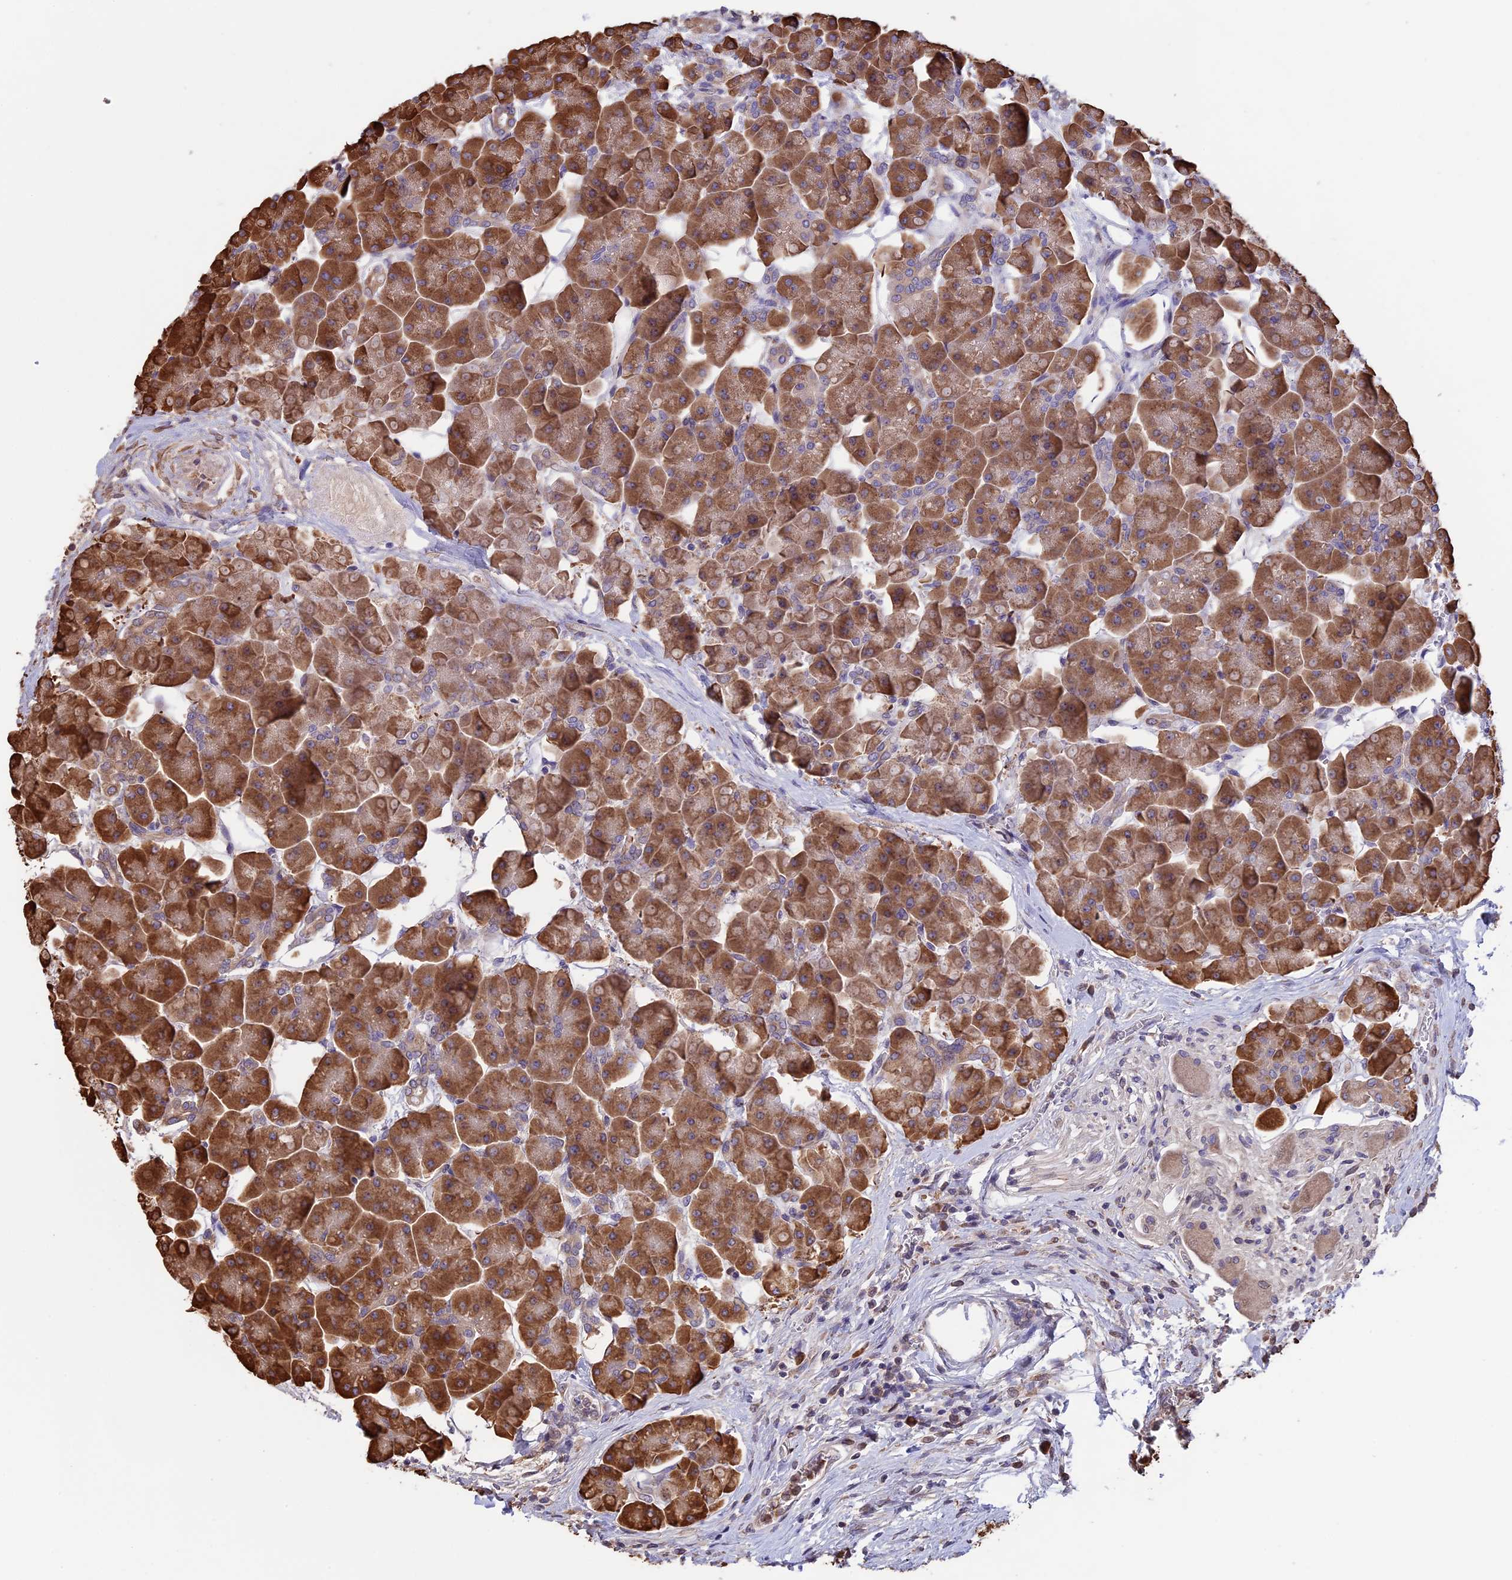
{"staining": {"intensity": "moderate", "quantity": ">75%", "location": "cytoplasmic/membranous"}, "tissue": "pancreas", "cell_type": "Exocrine glandular cells", "image_type": "normal", "snomed": [{"axis": "morphology", "description": "Normal tissue, NOS"}, {"axis": "topography", "description": "Pancreas"}], "caption": "Immunohistochemical staining of unremarkable human pancreas shows >75% levels of moderate cytoplasmic/membranous protein staining in approximately >75% of exocrine glandular cells. Immunohistochemistry (ihc) stains the protein of interest in brown and the nuclei are stained blue.", "gene": "DMRTA2", "patient": {"sex": "male", "age": 66}}